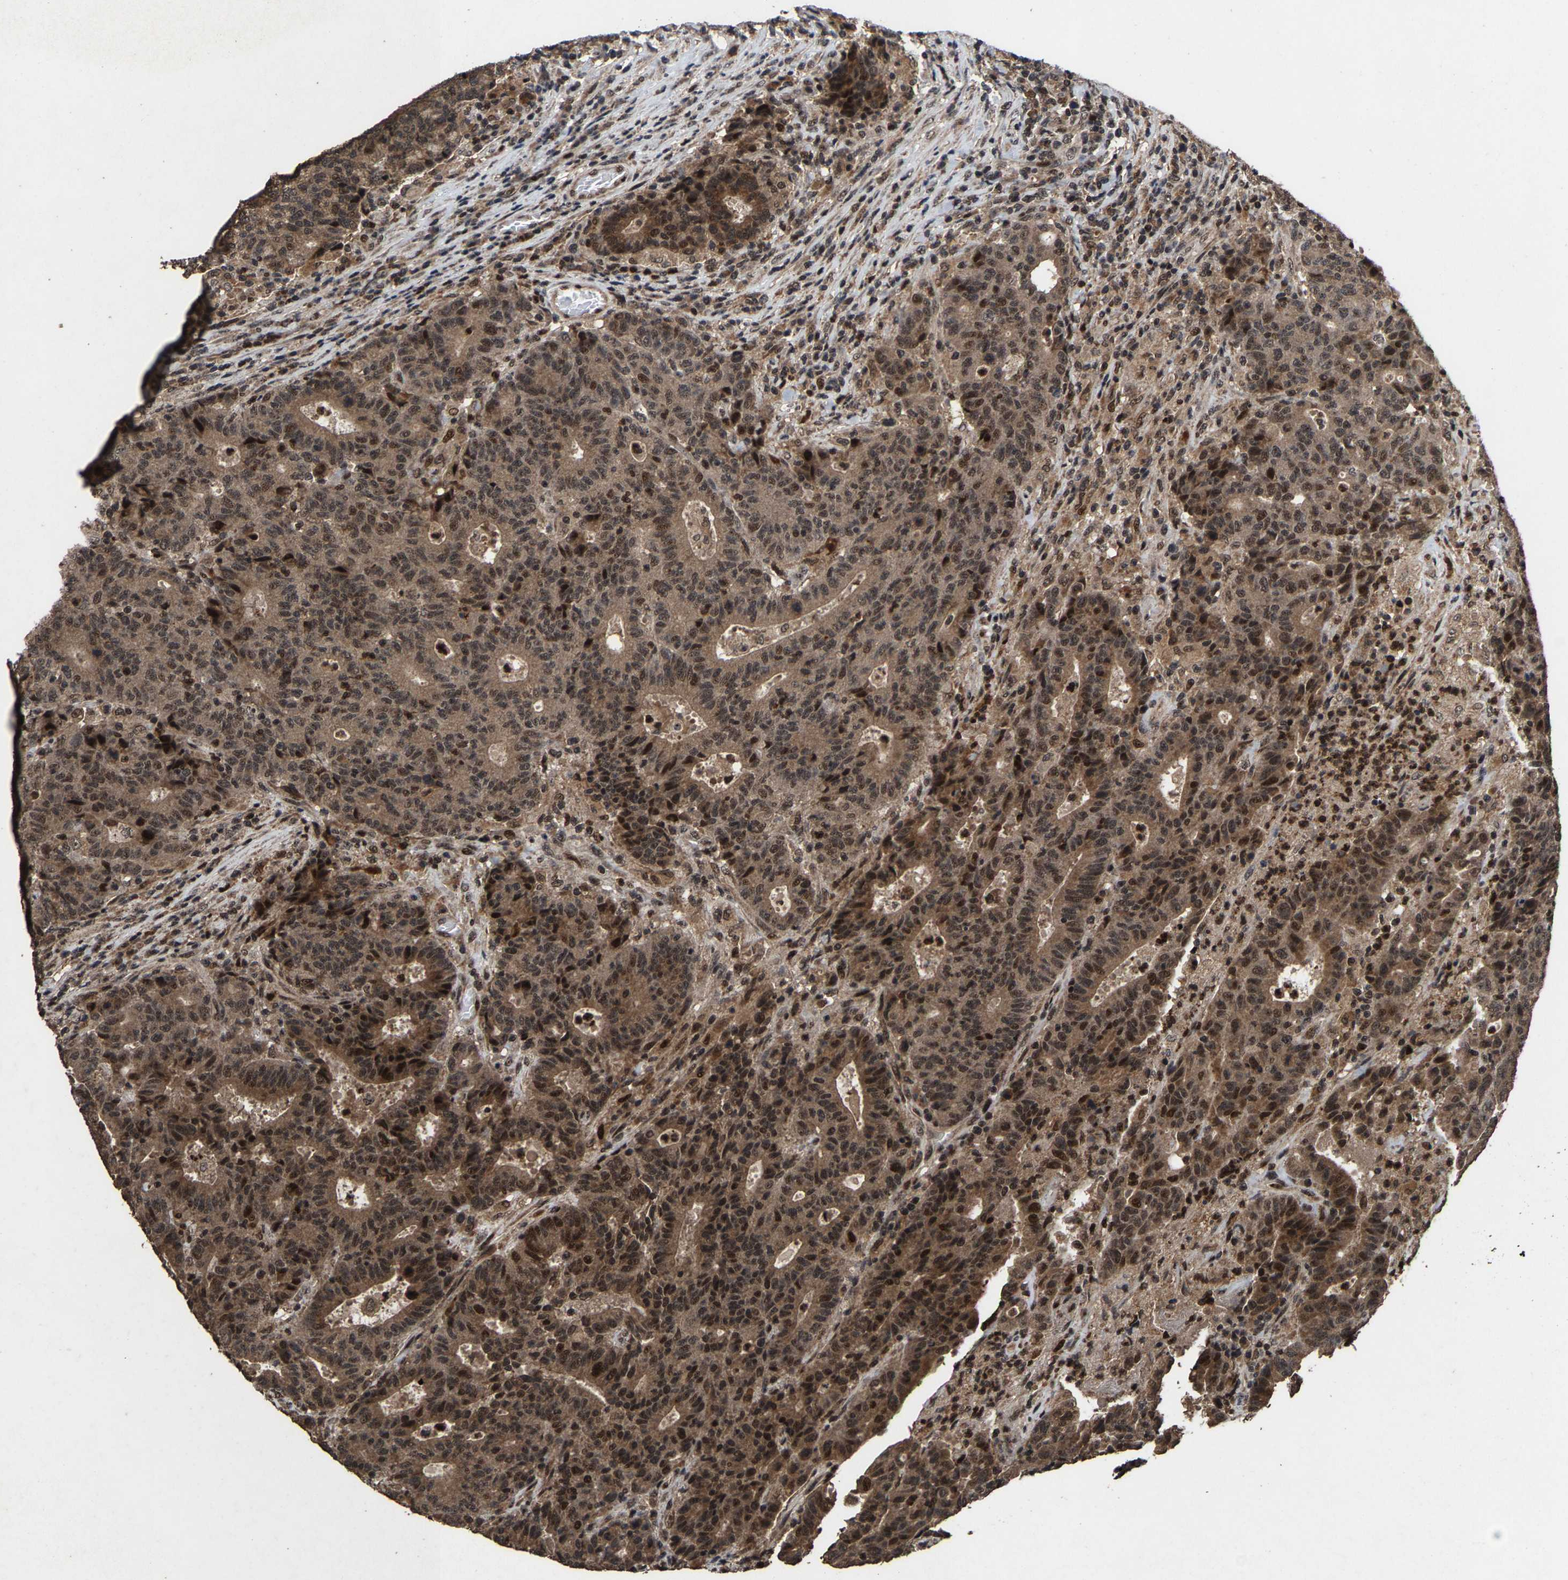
{"staining": {"intensity": "moderate", "quantity": ">75%", "location": "cytoplasmic/membranous,nuclear"}, "tissue": "colorectal cancer", "cell_type": "Tumor cells", "image_type": "cancer", "snomed": [{"axis": "morphology", "description": "Adenocarcinoma, NOS"}, {"axis": "topography", "description": "Colon"}], "caption": "An immunohistochemistry (IHC) image of neoplastic tissue is shown. Protein staining in brown highlights moderate cytoplasmic/membranous and nuclear positivity in colorectal cancer (adenocarcinoma) within tumor cells. (DAB (3,3'-diaminobenzidine) IHC, brown staining for protein, blue staining for nuclei).", "gene": "HAUS6", "patient": {"sex": "female", "age": 75}}